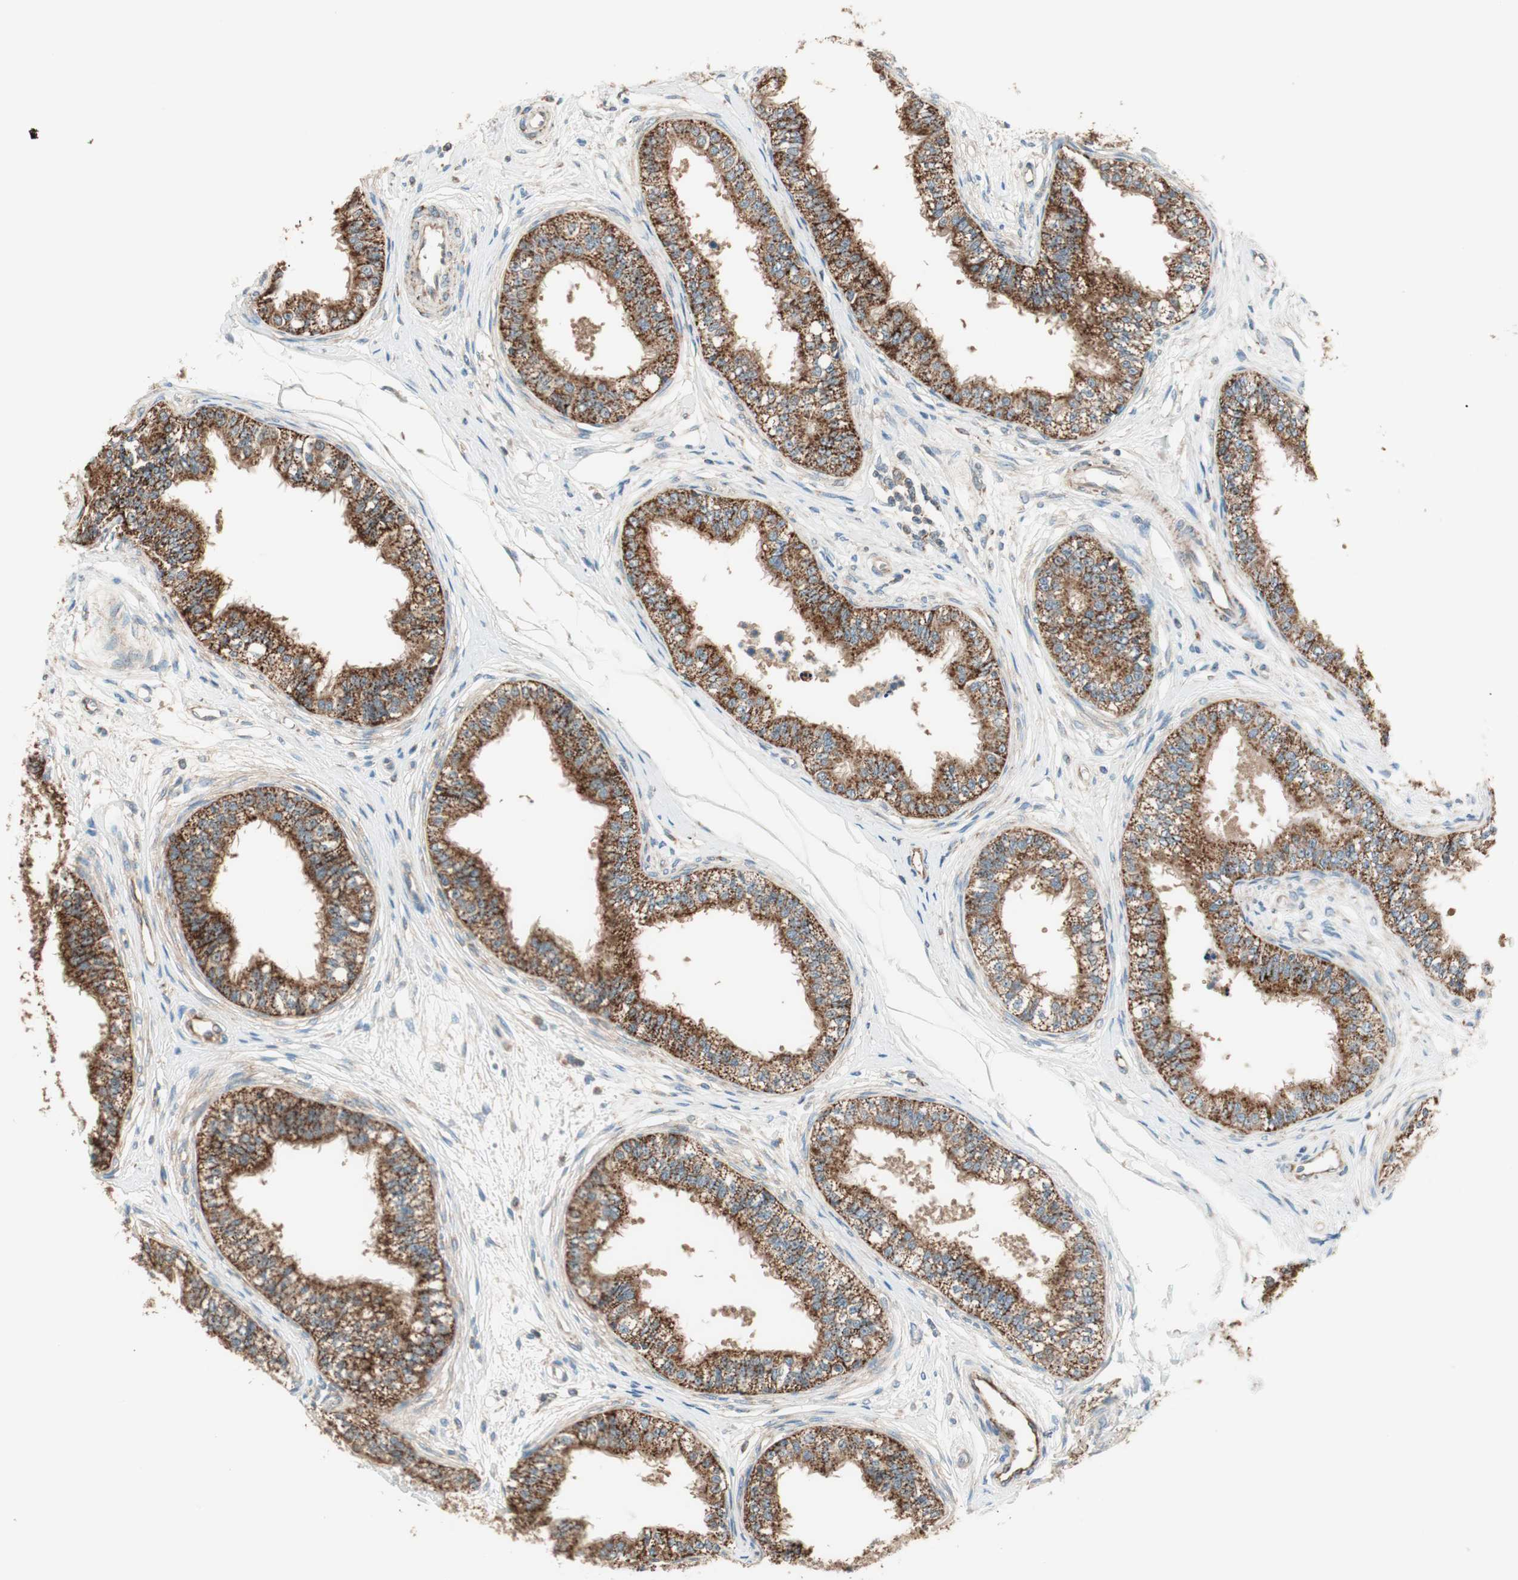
{"staining": {"intensity": "strong", "quantity": ">75%", "location": "cytoplasmic/membranous"}, "tissue": "epididymis", "cell_type": "Glandular cells", "image_type": "normal", "snomed": [{"axis": "morphology", "description": "Normal tissue, NOS"}, {"axis": "morphology", "description": "Adenocarcinoma, metastatic, NOS"}, {"axis": "topography", "description": "Testis"}, {"axis": "topography", "description": "Epididymis"}], "caption": "Benign epididymis reveals strong cytoplasmic/membranous positivity in approximately >75% of glandular cells.", "gene": "CC2D1A", "patient": {"sex": "male", "age": 26}}